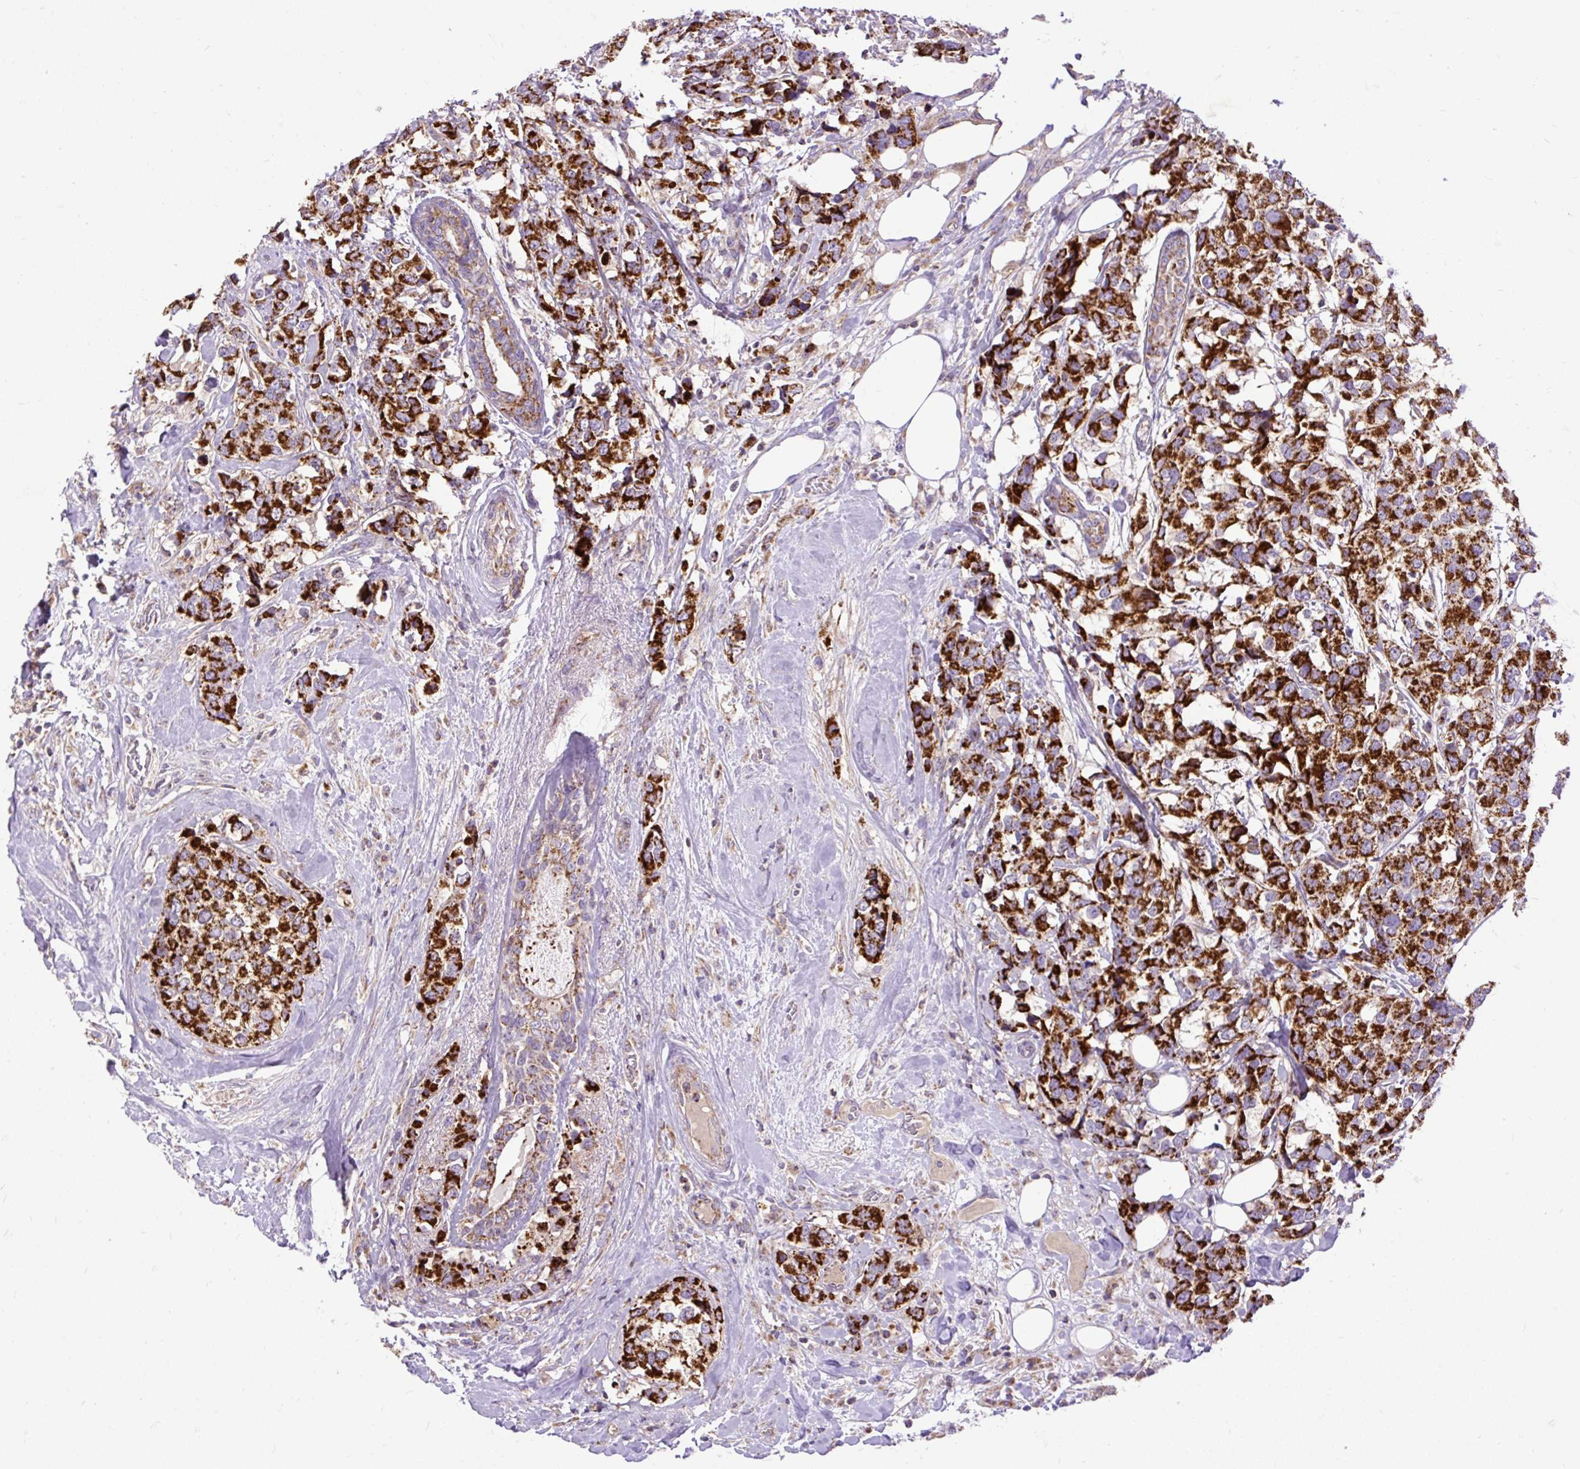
{"staining": {"intensity": "strong", "quantity": ">75%", "location": "cytoplasmic/membranous"}, "tissue": "breast cancer", "cell_type": "Tumor cells", "image_type": "cancer", "snomed": [{"axis": "morphology", "description": "Lobular carcinoma"}, {"axis": "topography", "description": "Breast"}], "caption": "DAB immunohistochemical staining of human breast cancer shows strong cytoplasmic/membranous protein expression in about >75% of tumor cells. (DAB IHC, brown staining for protein, blue staining for nuclei).", "gene": "TOMM40", "patient": {"sex": "female", "age": 59}}